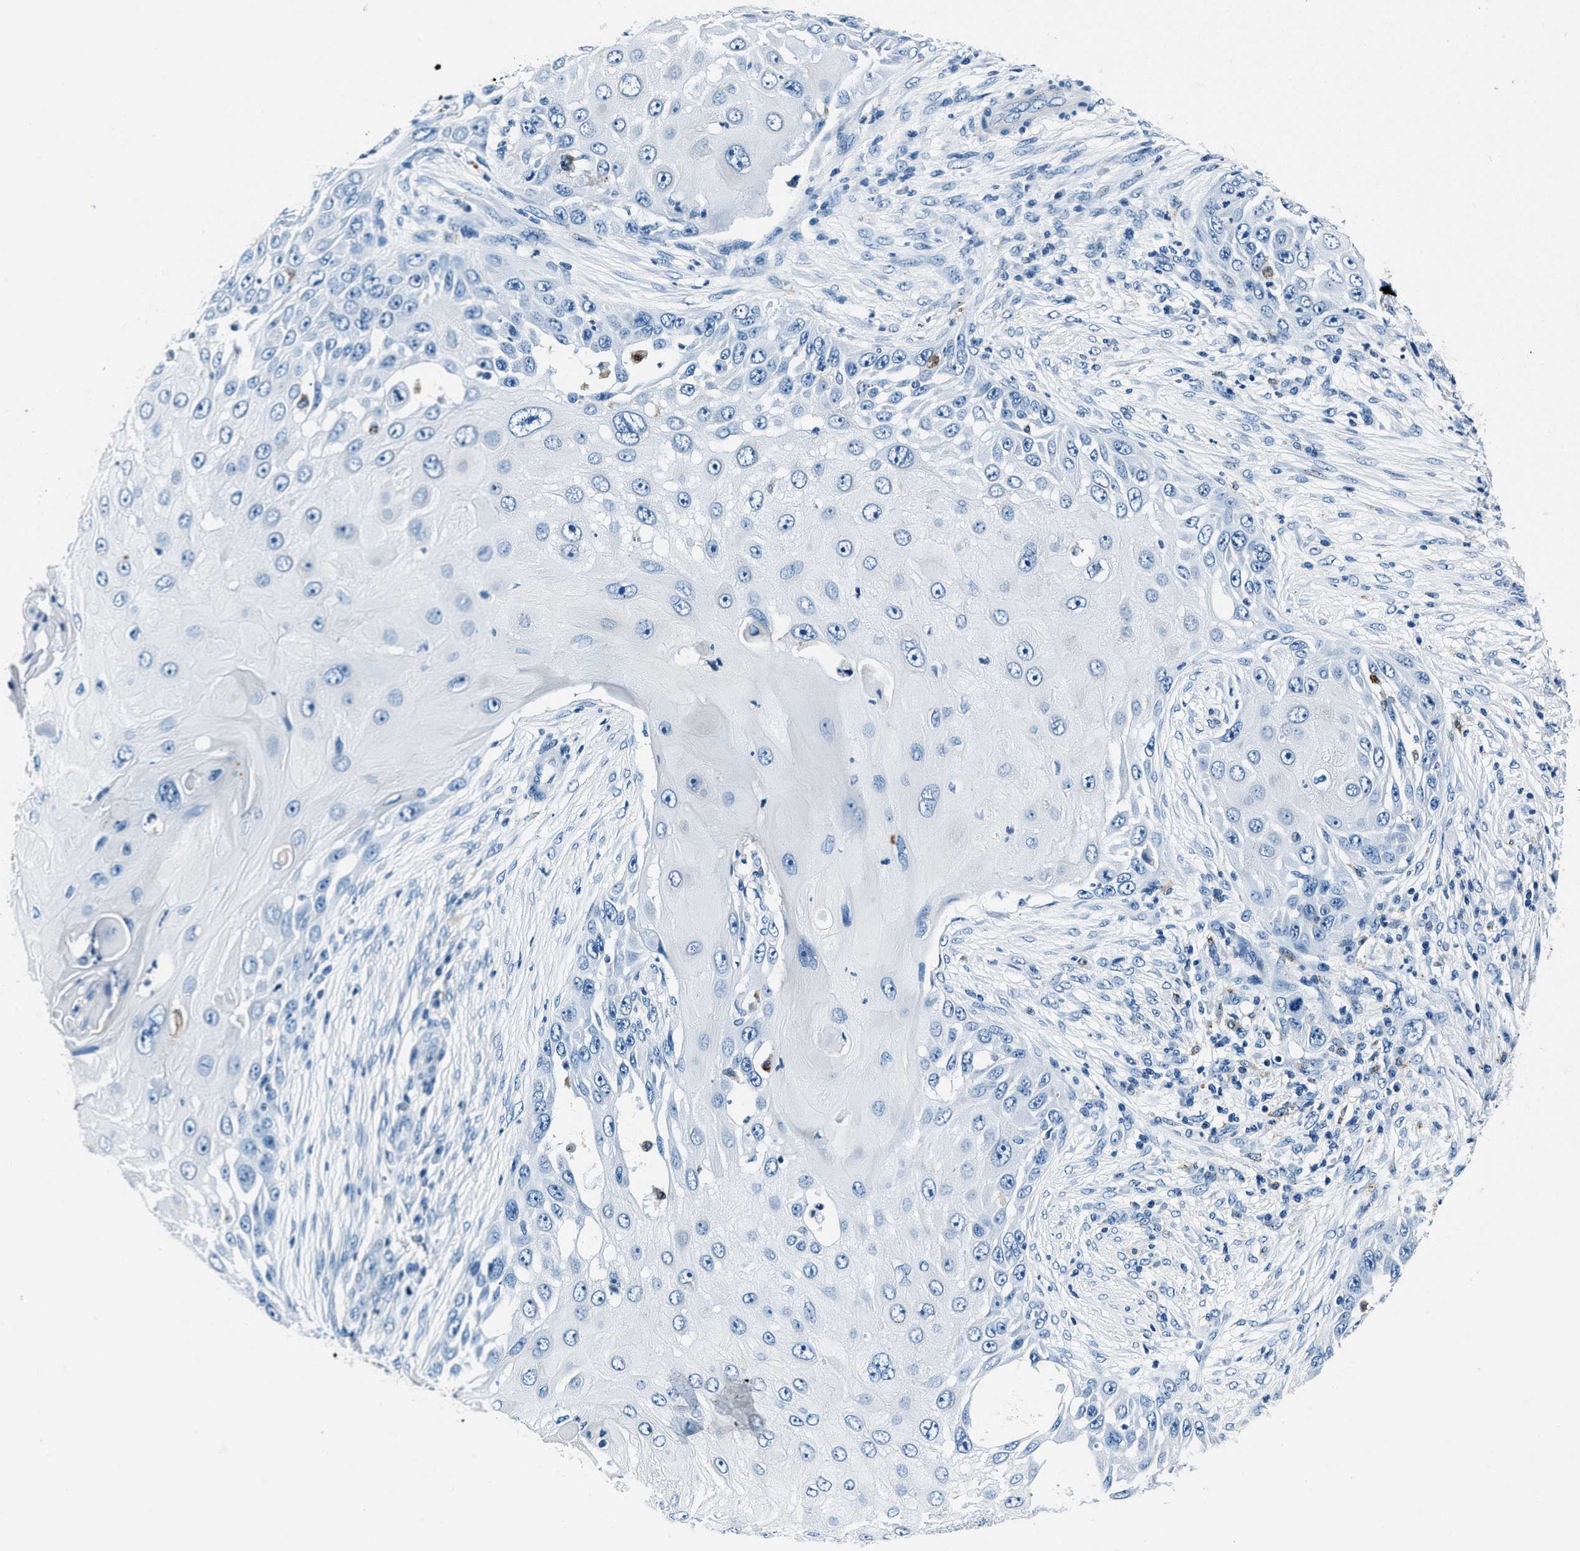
{"staining": {"intensity": "negative", "quantity": "none", "location": "none"}, "tissue": "skin cancer", "cell_type": "Tumor cells", "image_type": "cancer", "snomed": [{"axis": "morphology", "description": "Squamous cell carcinoma, NOS"}, {"axis": "topography", "description": "Skin"}], "caption": "Immunohistochemical staining of human squamous cell carcinoma (skin) demonstrates no significant expression in tumor cells. Nuclei are stained in blue.", "gene": "PTPDC1", "patient": {"sex": "female", "age": 44}}